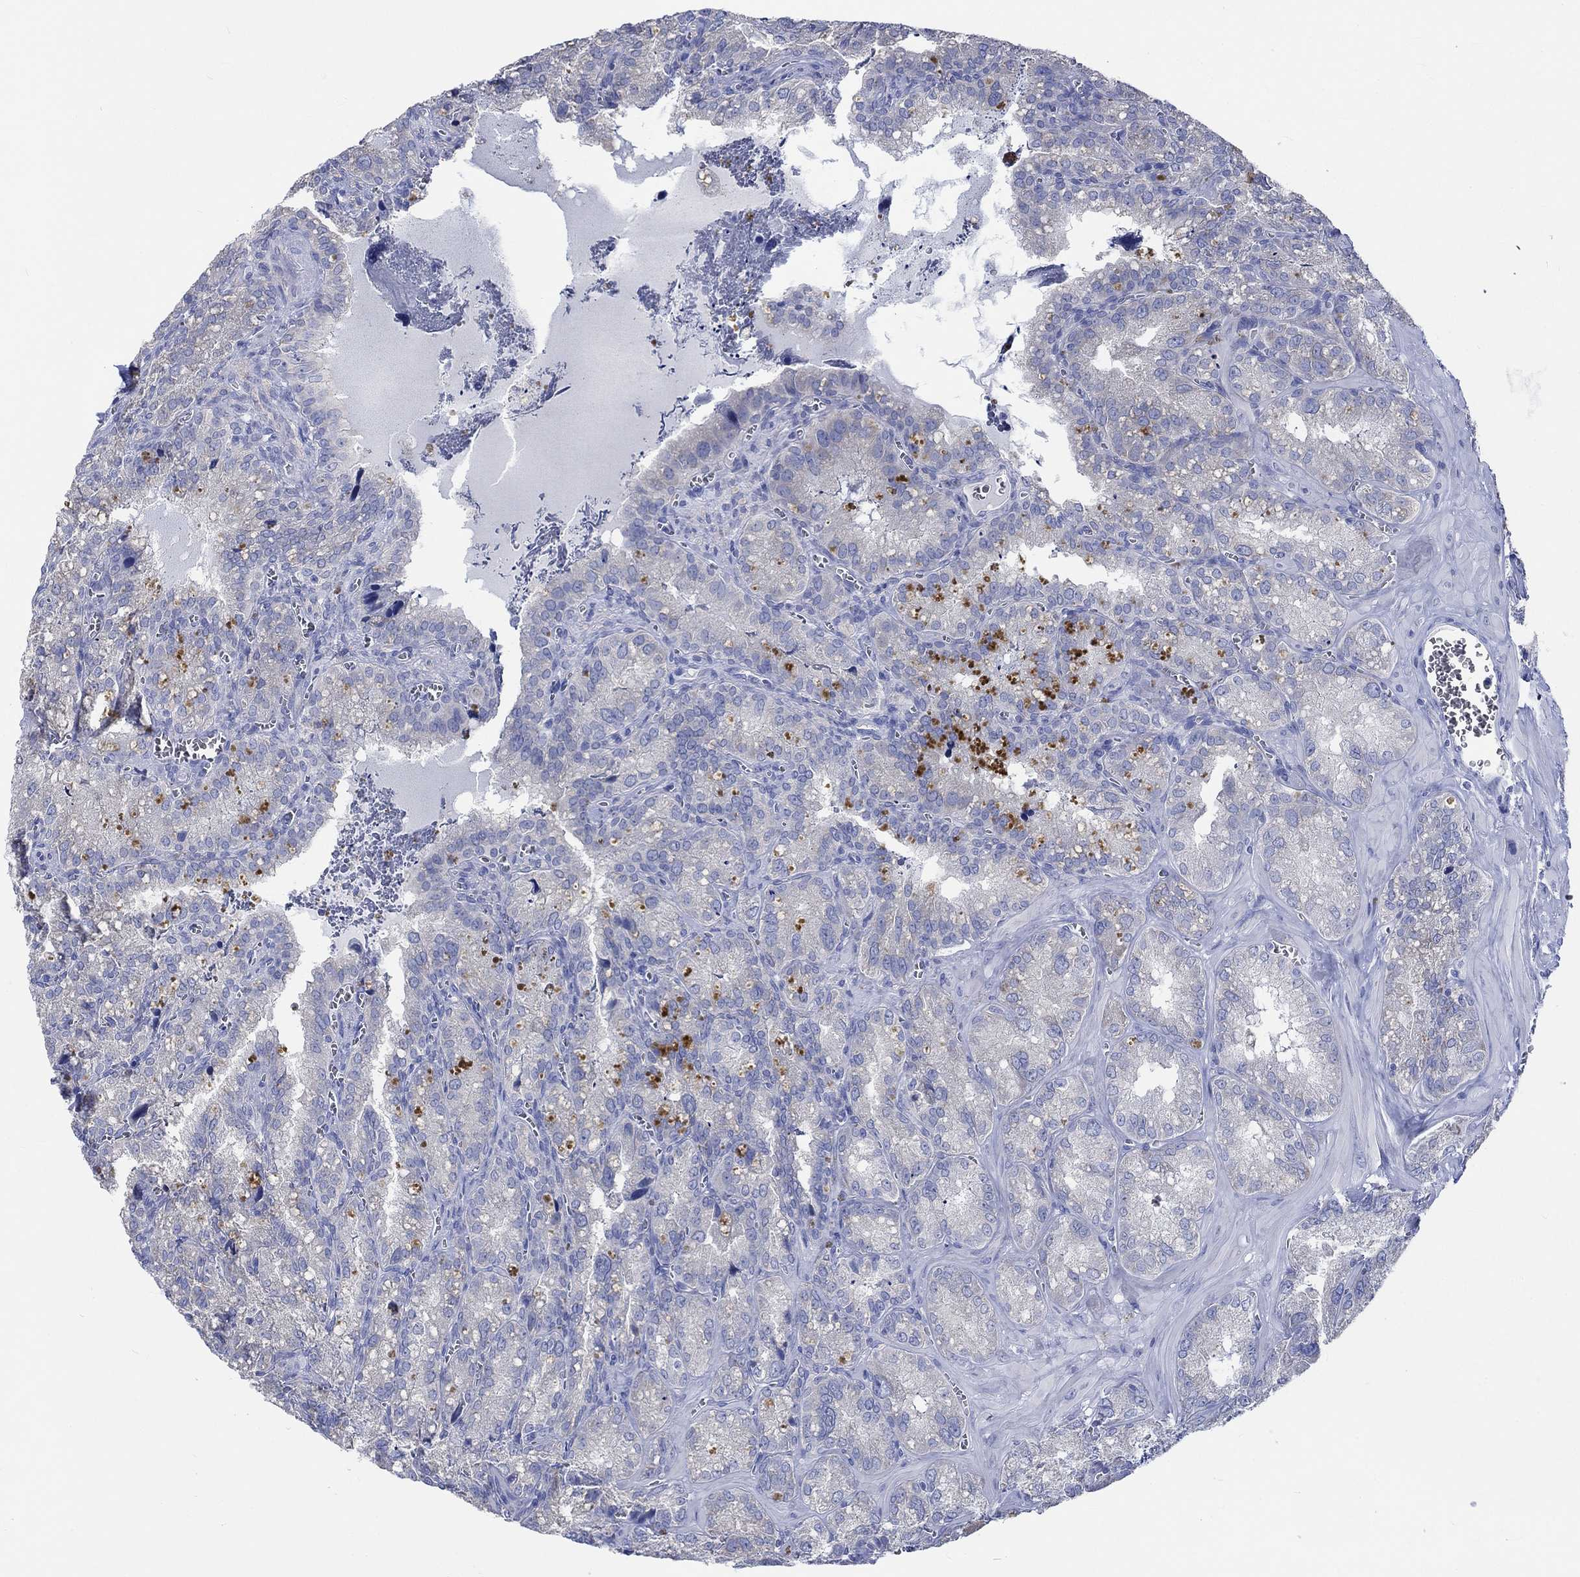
{"staining": {"intensity": "negative", "quantity": "none", "location": "none"}, "tissue": "seminal vesicle", "cell_type": "Glandular cells", "image_type": "normal", "snomed": [{"axis": "morphology", "description": "Normal tissue, NOS"}, {"axis": "topography", "description": "Seminal veicle"}], "caption": "Immunohistochemistry micrograph of benign seminal vesicle: seminal vesicle stained with DAB shows no significant protein positivity in glandular cells.", "gene": "KCNA1", "patient": {"sex": "male", "age": 57}}